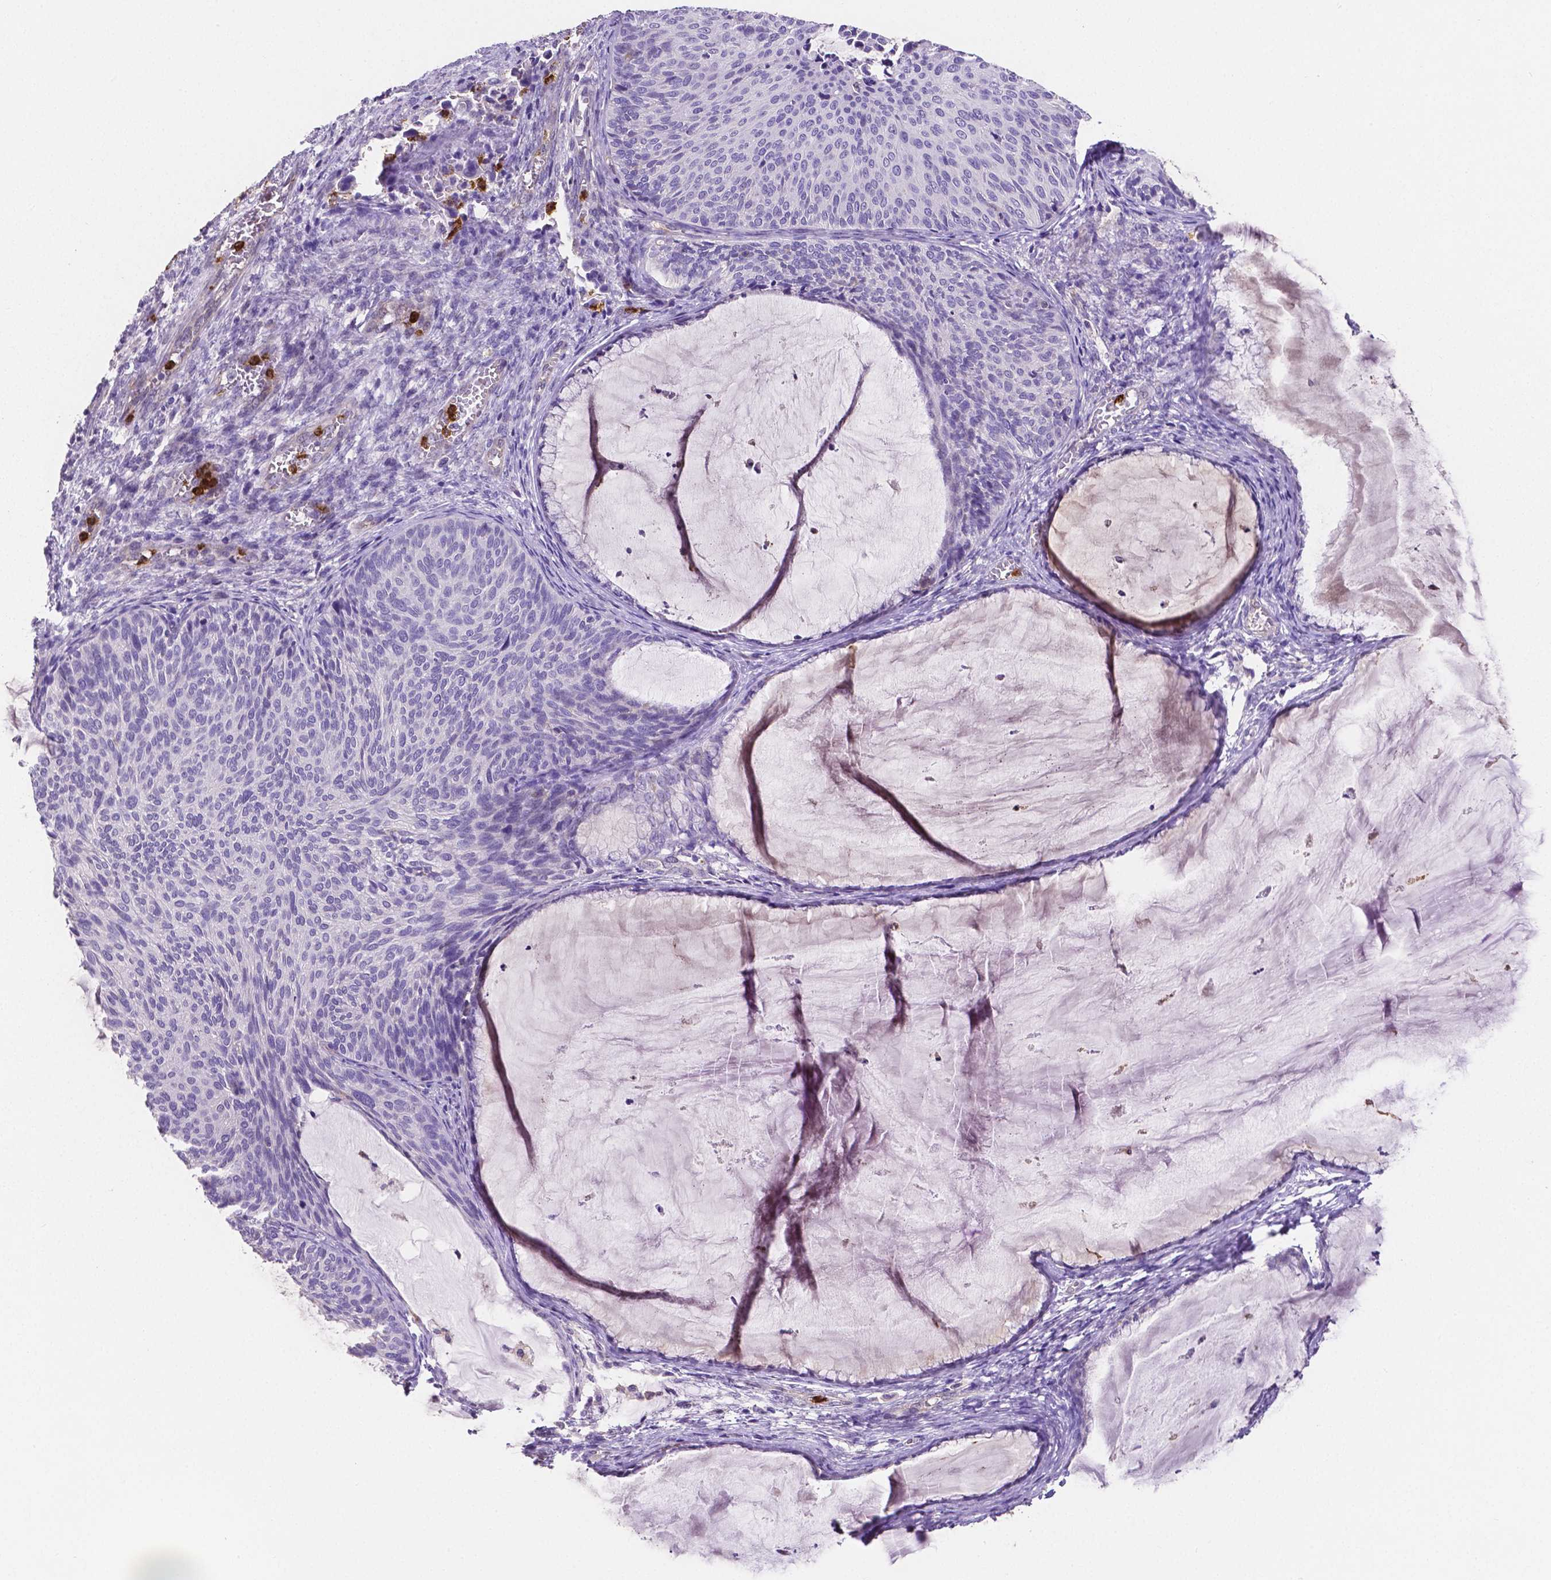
{"staining": {"intensity": "negative", "quantity": "none", "location": "none"}, "tissue": "cervical cancer", "cell_type": "Tumor cells", "image_type": "cancer", "snomed": [{"axis": "morphology", "description": "Squamous cell carcinoma, NOS"}, {"axis": "topography", "description": "Cervix"}], "caption": "IHC histopathology image of human squamous cell carcinoma (cervical) stained for a protein (brown), which demonstrates no positivity in tumor cells.", "gene": "MMP9", "patient": {"sex": "female", "age": 36}}